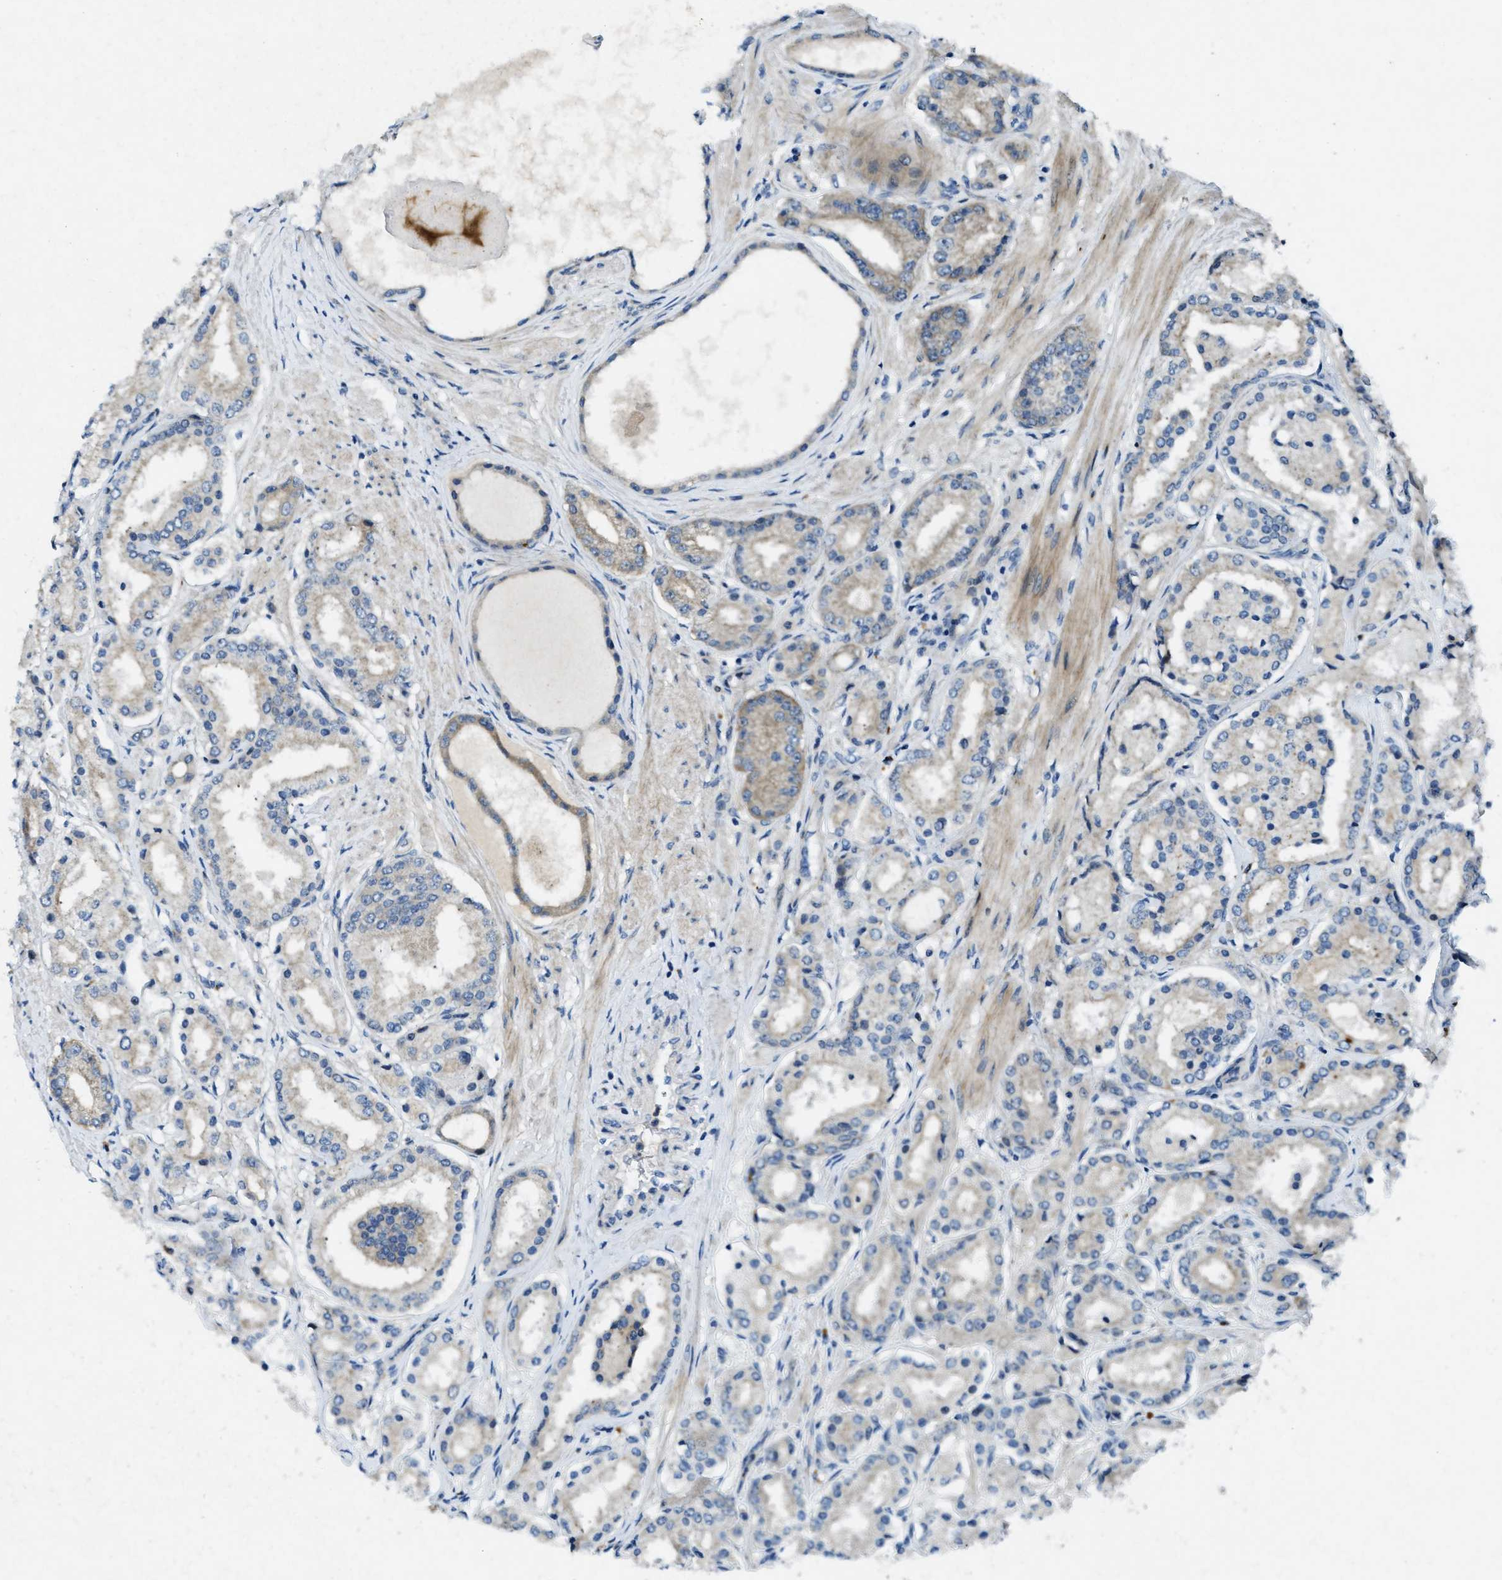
{"staining": {"intensity": "weak", "quantity": "<25%", "location": "cytoplasmic/membranous"}, "tissue": "prostate cancer", "cell_type": "Tumor cells", "image_type": "cancer", "snomed": [{"axis": "morphology", "description": "Adenocarcinoma, Low grade"}, {"axis": "topography", "description": "Prostate"}], "caption": "This is an immunohistochemistry micrograph of human prostate cancer (low-grade adenocarcinoma). There is no expression in tumor cells.", "gene": "SNX14", "patient": {"sex": "male", "age": 63}}